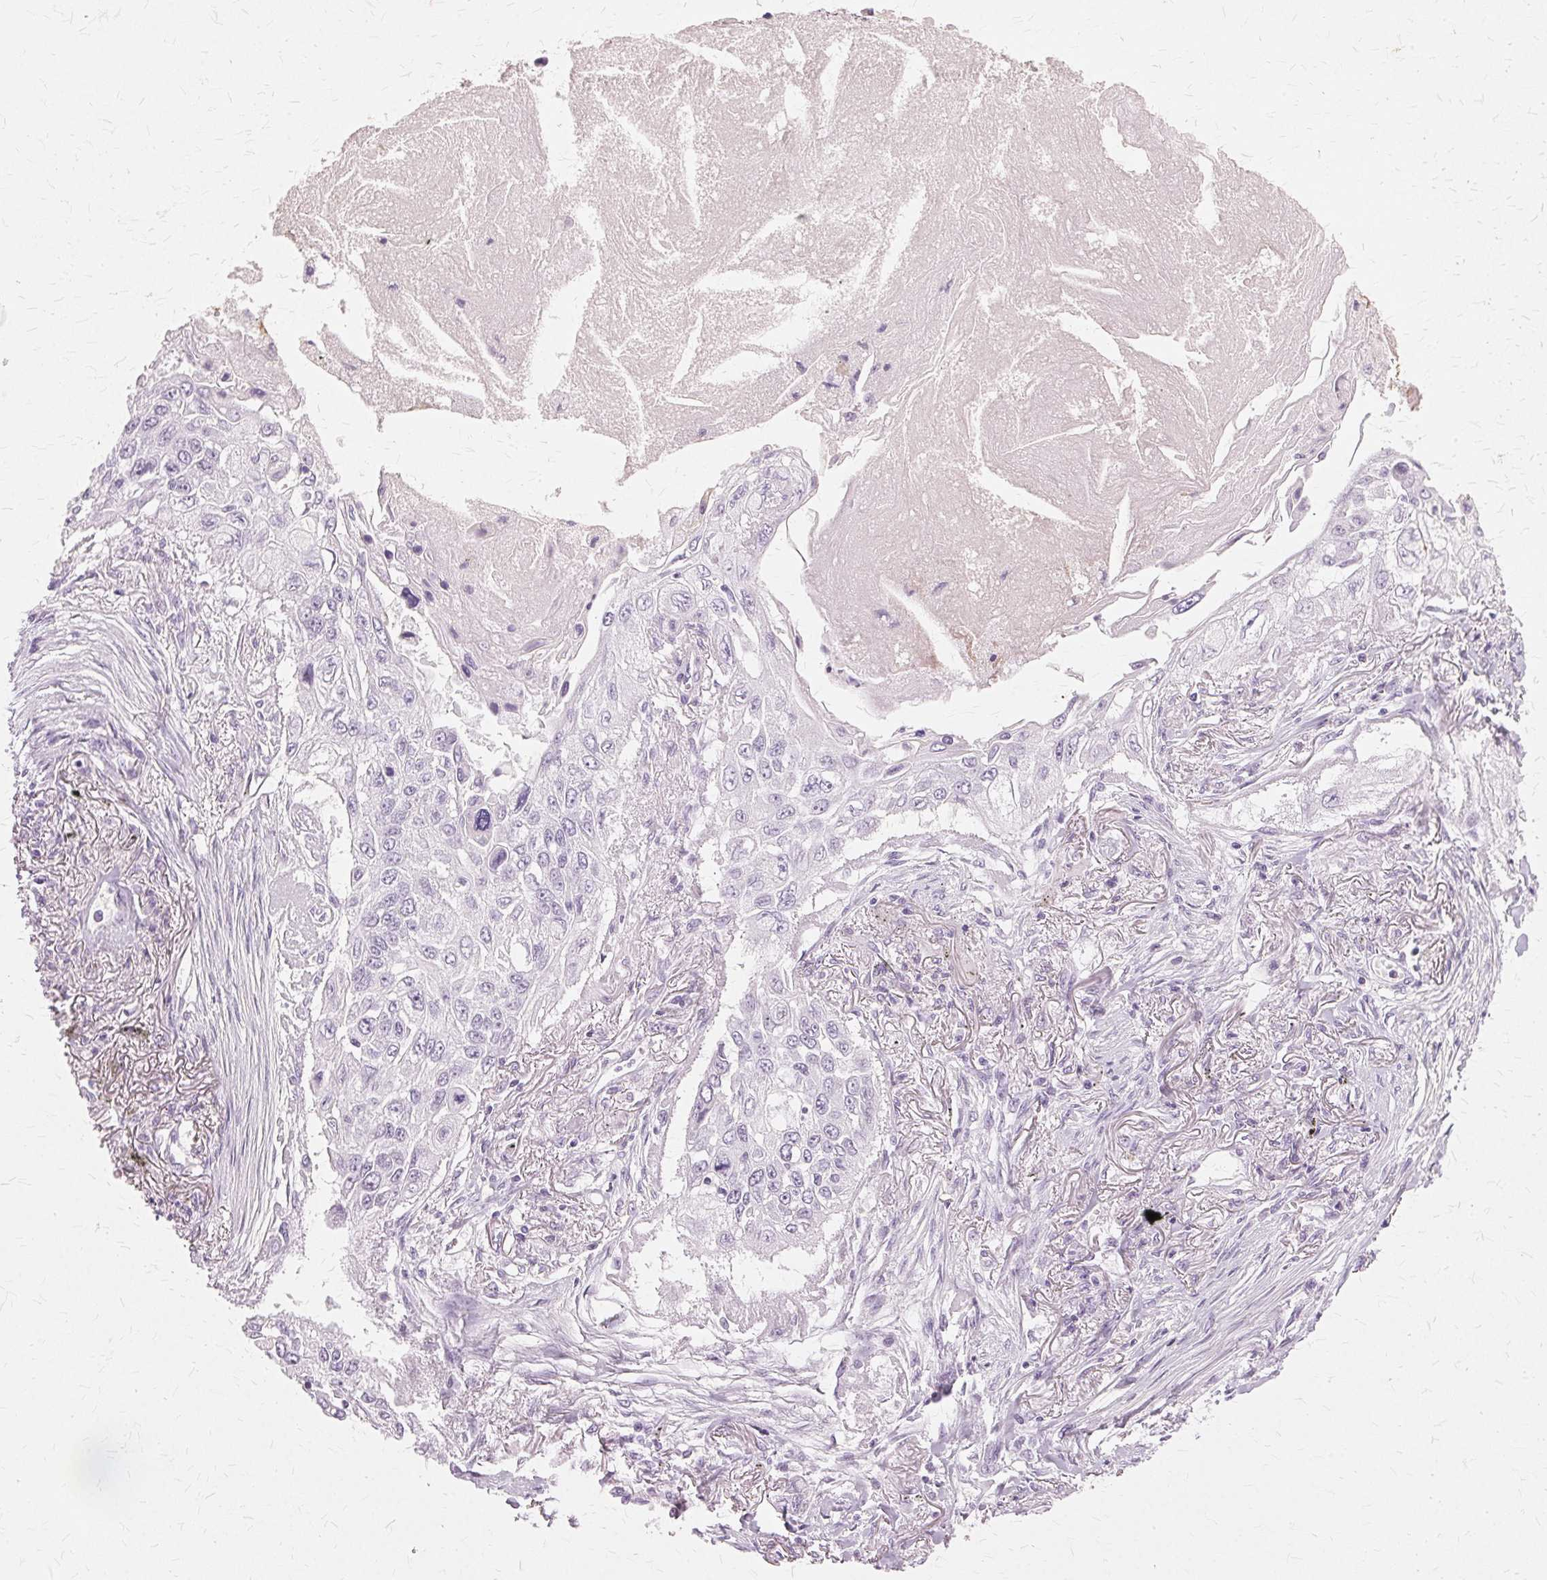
{"staining": {"intensity": "negative", "quantity": "none", "location": "none"}, "tissue": "lung cancer", "cell_type": "Tumor cells", "image_type": "cancer", "snomed": [{"axis": "morphology", "description": "Squamous cell carcinoma, NOS"}, {"axis": "topography", "description": "Lung"}], "caption": "The photomicrograph reveals no staining of tumor cells in squamous cell carcinoma (lung). Brightfield microscopy of immunohistochemistry stained with DAB (3,3'-diaminobenzidine) (brown) and hematoxylin (blue), captured at high magnification.", "gene": "SLC45A3", "patient": {"sex": "male", "age": 75}}